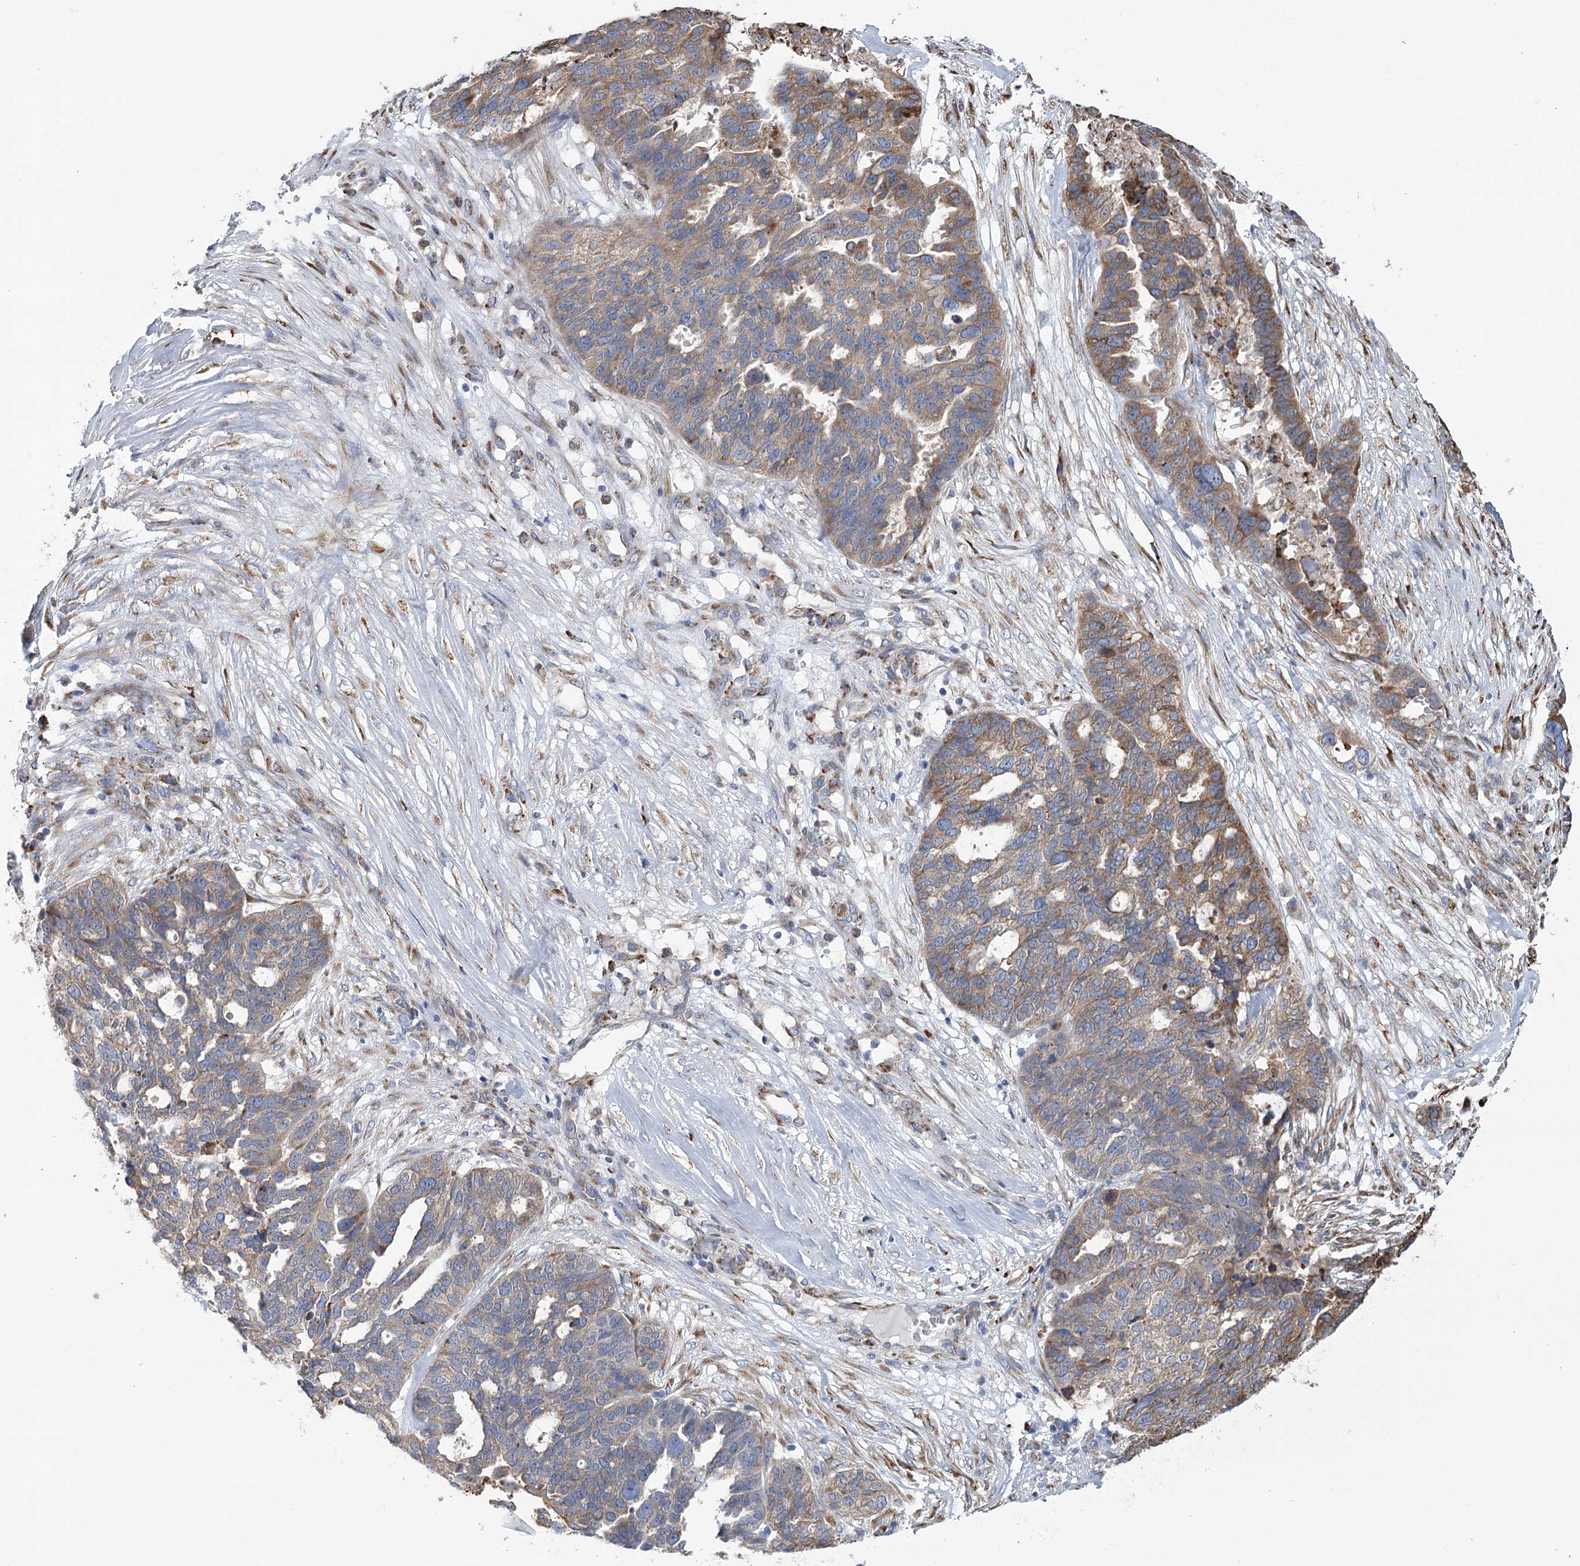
{"staining": {"intensity": "moderate", "quantity": "25%-75%", "location": "cytoplasmic/membranous"}, "tissue": "ovarian cancer", "cell_type": "Tumor cells", "image_type": "cancer", "snomed": [{"axis": "morphology", "description": "Cystadenocarcinoma, serous, NOS"}, {"axis": "topography", "description": "Ovary"}], "caption": "IHC (DAB) staining of ovarian cancer displays moderate cytoplasmic/membranous protein staining in approximately 25%-75% of tumor cells.", "gene": "METTL24", "patient": {"sex": "female", "age": 59}}